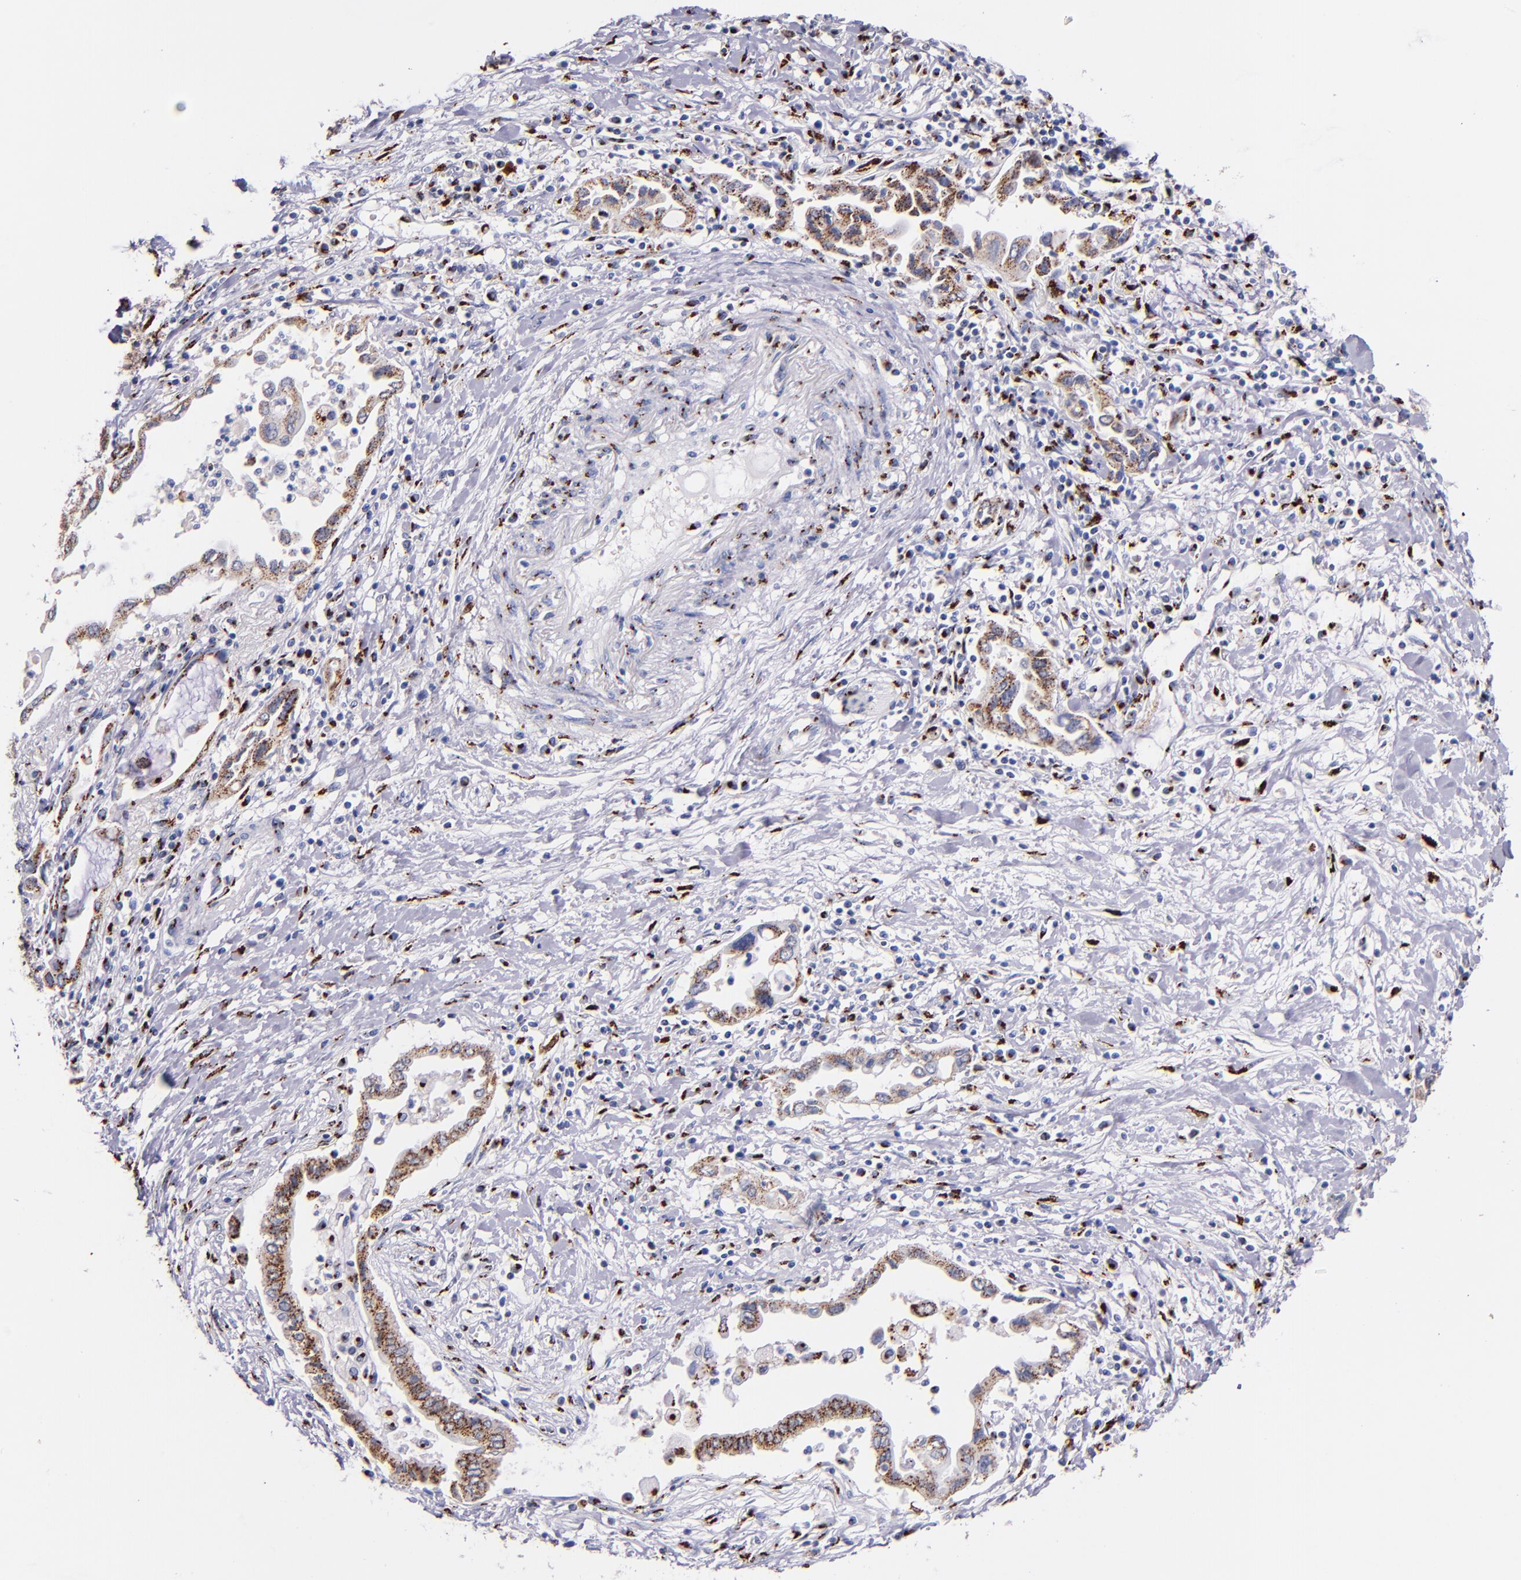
{"staining": {"intensity": "moderate", "quantity": ">75%", "location": "cytoplasmic/membranous"}, "tissue": "pancreatic cancer", "cell_type": "Tumor cells", "image_type": "cancer", "snomed": [{"axis": "morphology", "description": "Adenocarcinoma, NOS"}, {"axis": "topography", "description": "Pancreas"}], "caption": "This is an image of IHC staining of pancreatic cancer, which shows moderate expression in the cytoplasmic/membranous of tumor cells.", "gene": "GOLIM4", "patient": {"sex": "female", "age": 57}}